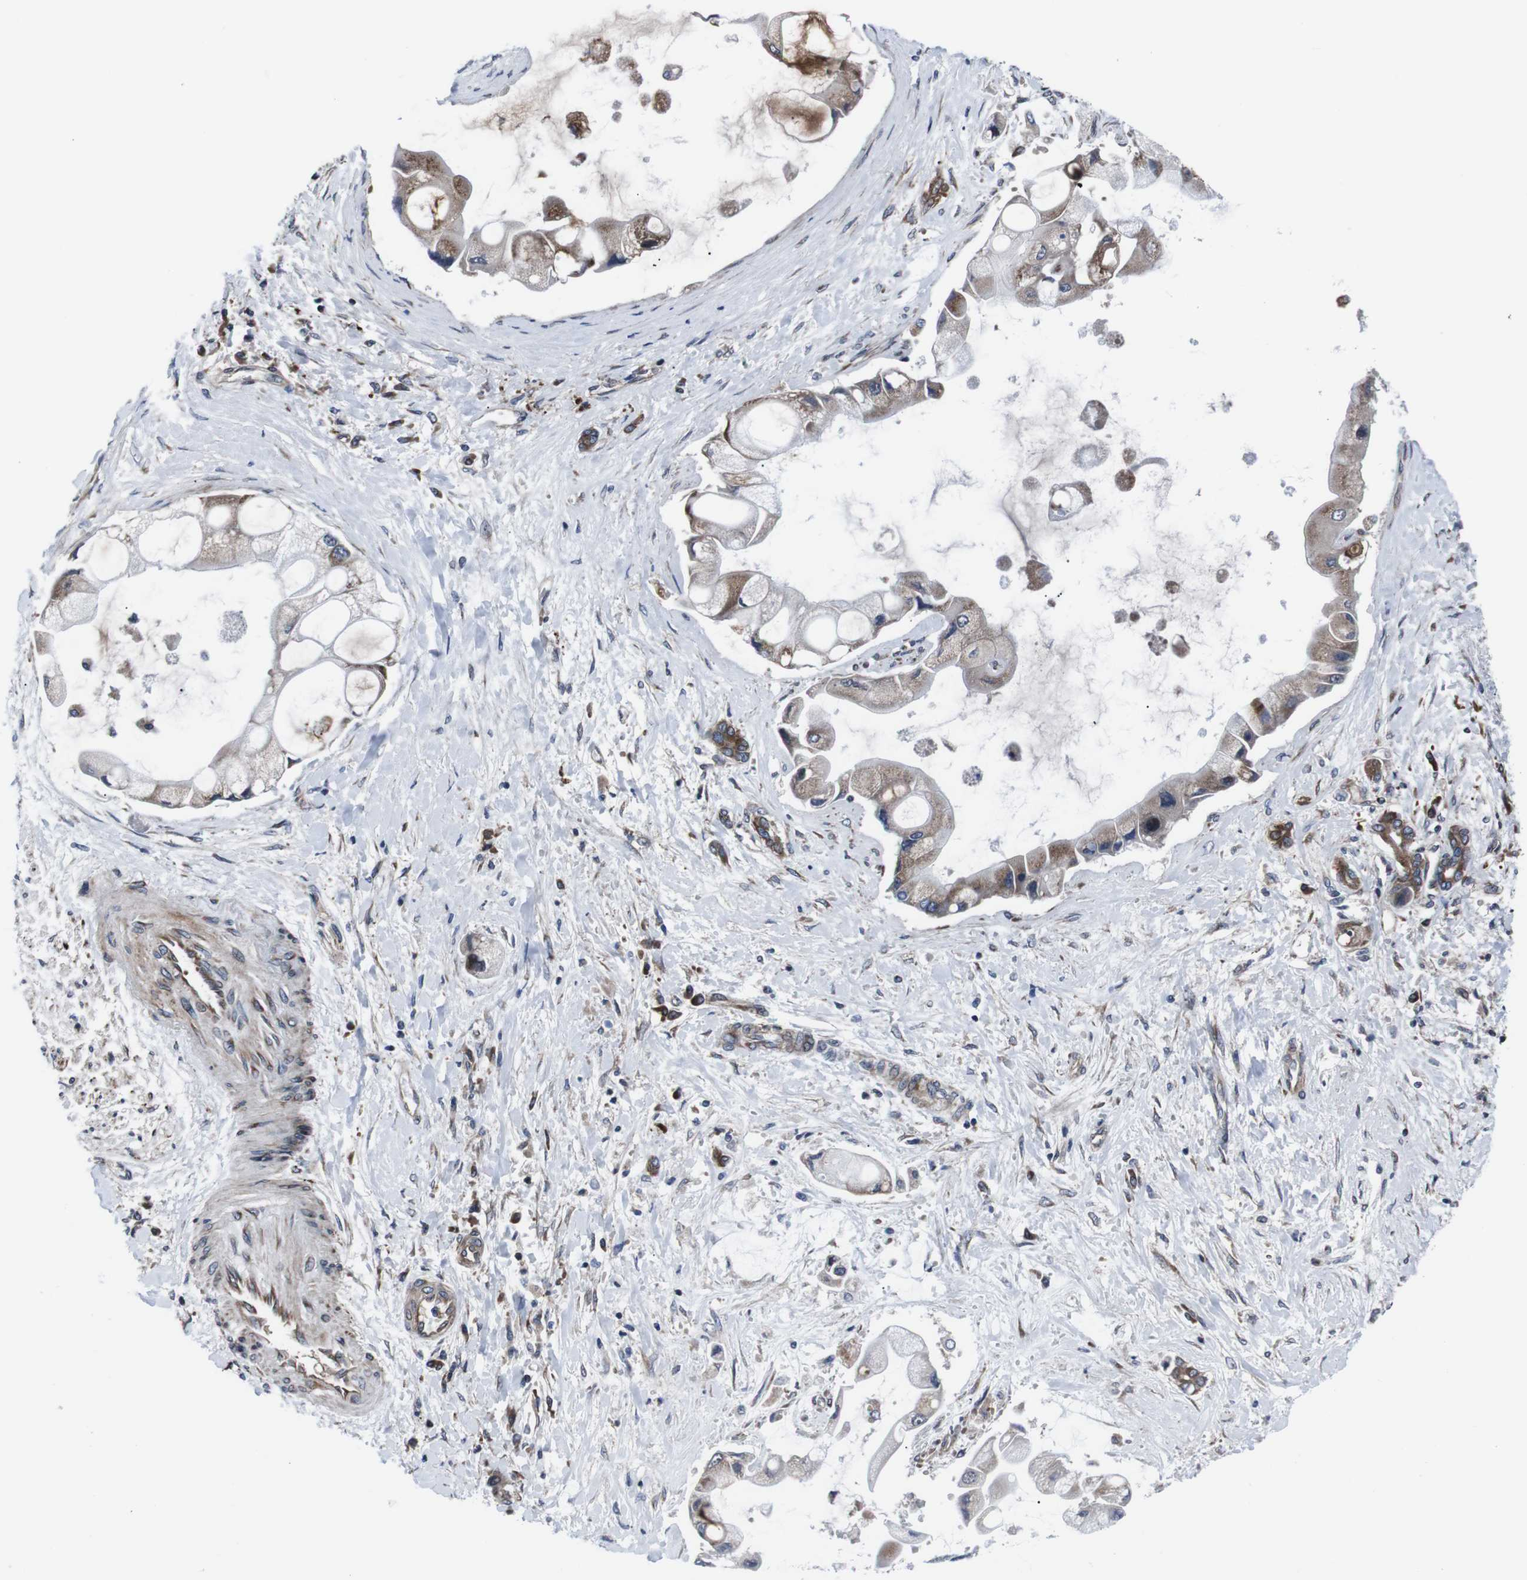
{"staining": {"intensity": "moderate", "quantity": ">75%", "location": "cytoplasmic/membranous"}, "tissue": "liver cancer", "cell_type": "Tumor cells", "image_type": "cancer", "snomed": [{"axis": "morphology", "description": "Cholangiocarcinoma"}, {"axis": "topography", "description": "Liver"}], "caption": "A medium amount of moderate cytoplasmic/membranous expression is identified in approximately >75% of tumor cells in liver cholangiocarcinoma tissue.", "gene": "EIF4A2", "patient": {"sex": "male", "age": 50}}